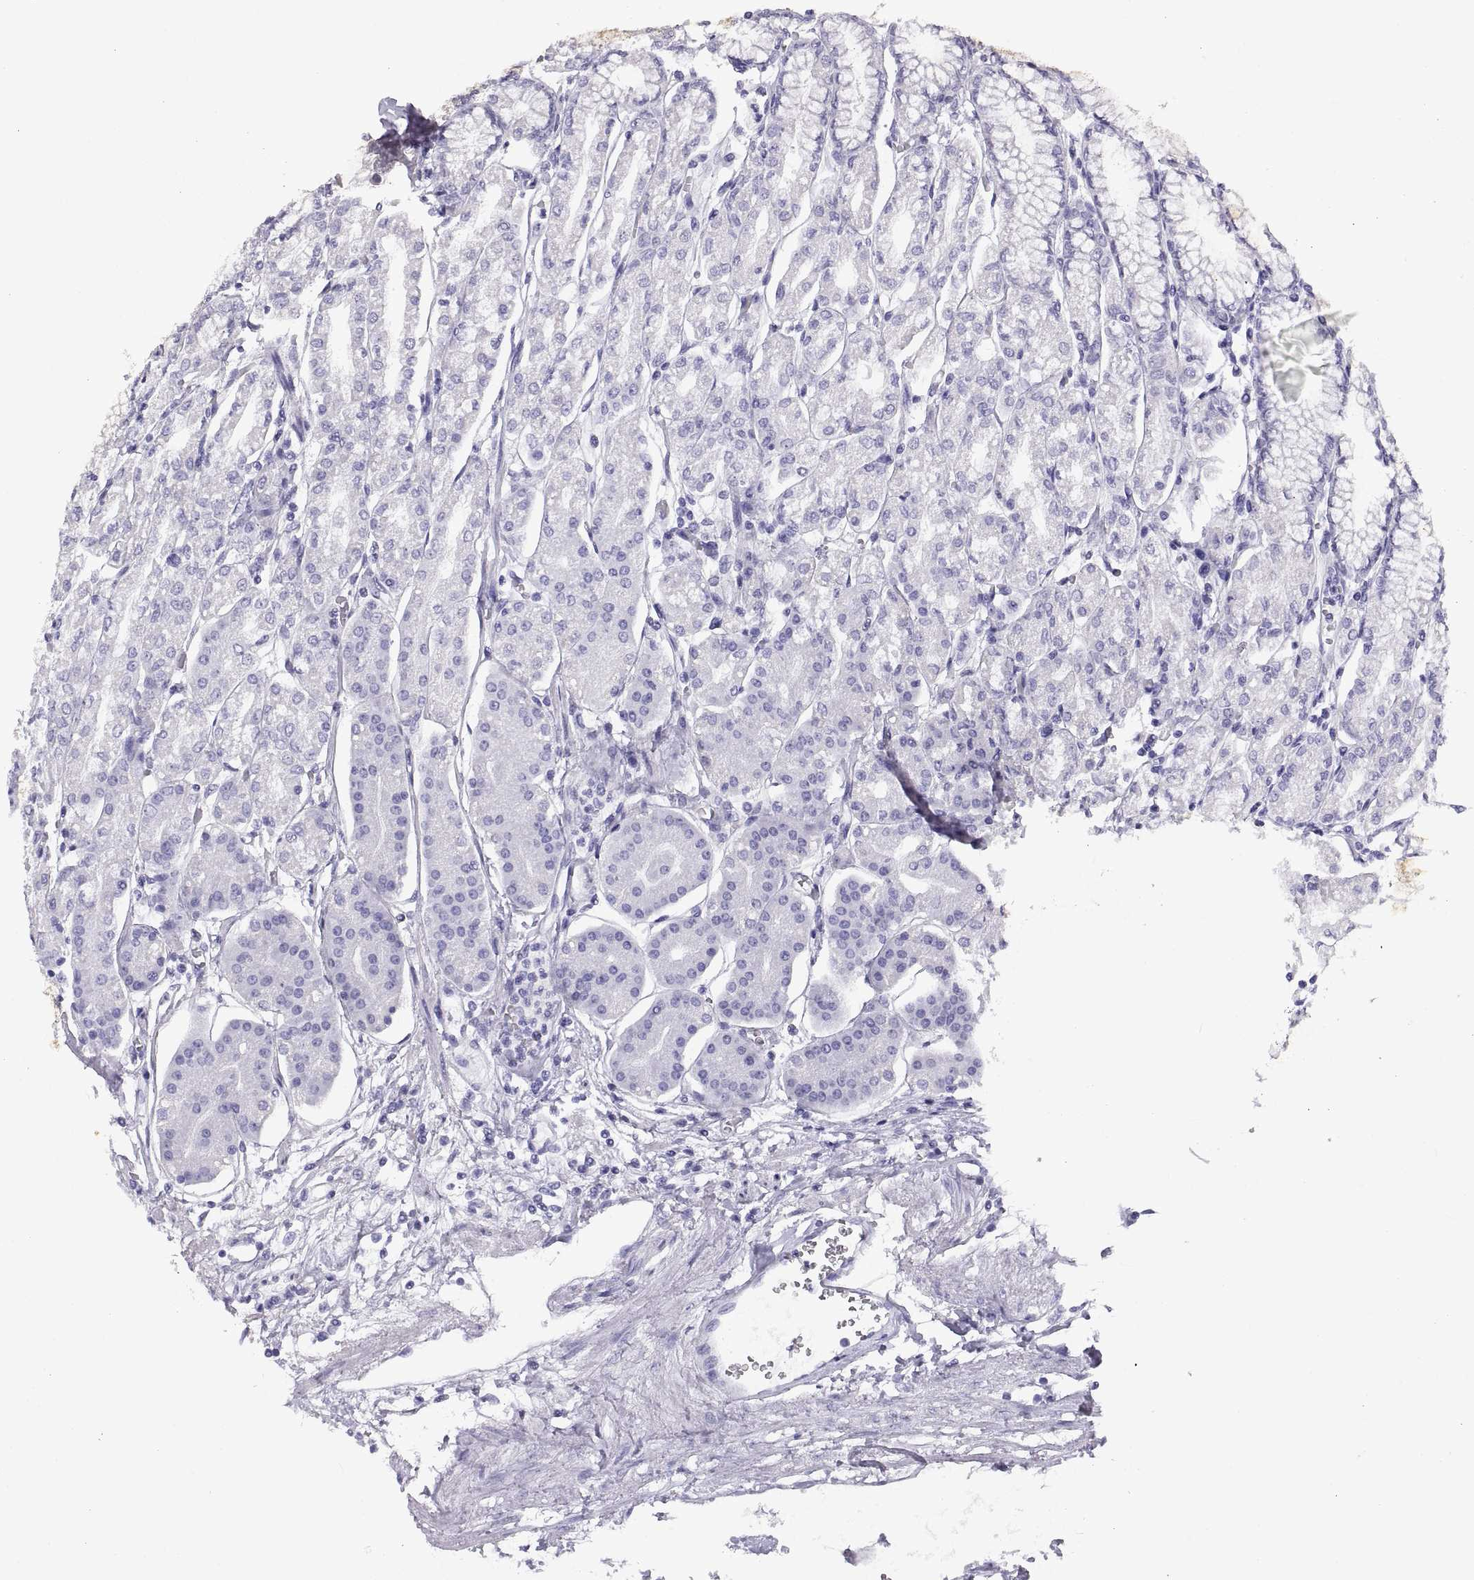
{"staining": {"intensity": "negative", "quantity": "none", "location": "none"}, "tissue": "stomach", "cell_type": "Glandular cells", "image_type": "normal", "snomed": [{"axis": "morphology", "description": "Normal tissue, NOS"}, {"axis": "topography", "description": "Skeletal muscle"}, {"axis": "topography", "description": "Stomach"}], "caption": "IHC histopathology image of normal stomach: stomach stained with DAB shows no significant protein positivity in glandular cells. Nuclei are stained in blue.", "gene": "RLBP1", "patient": {"sex": "female", "age": 57}}